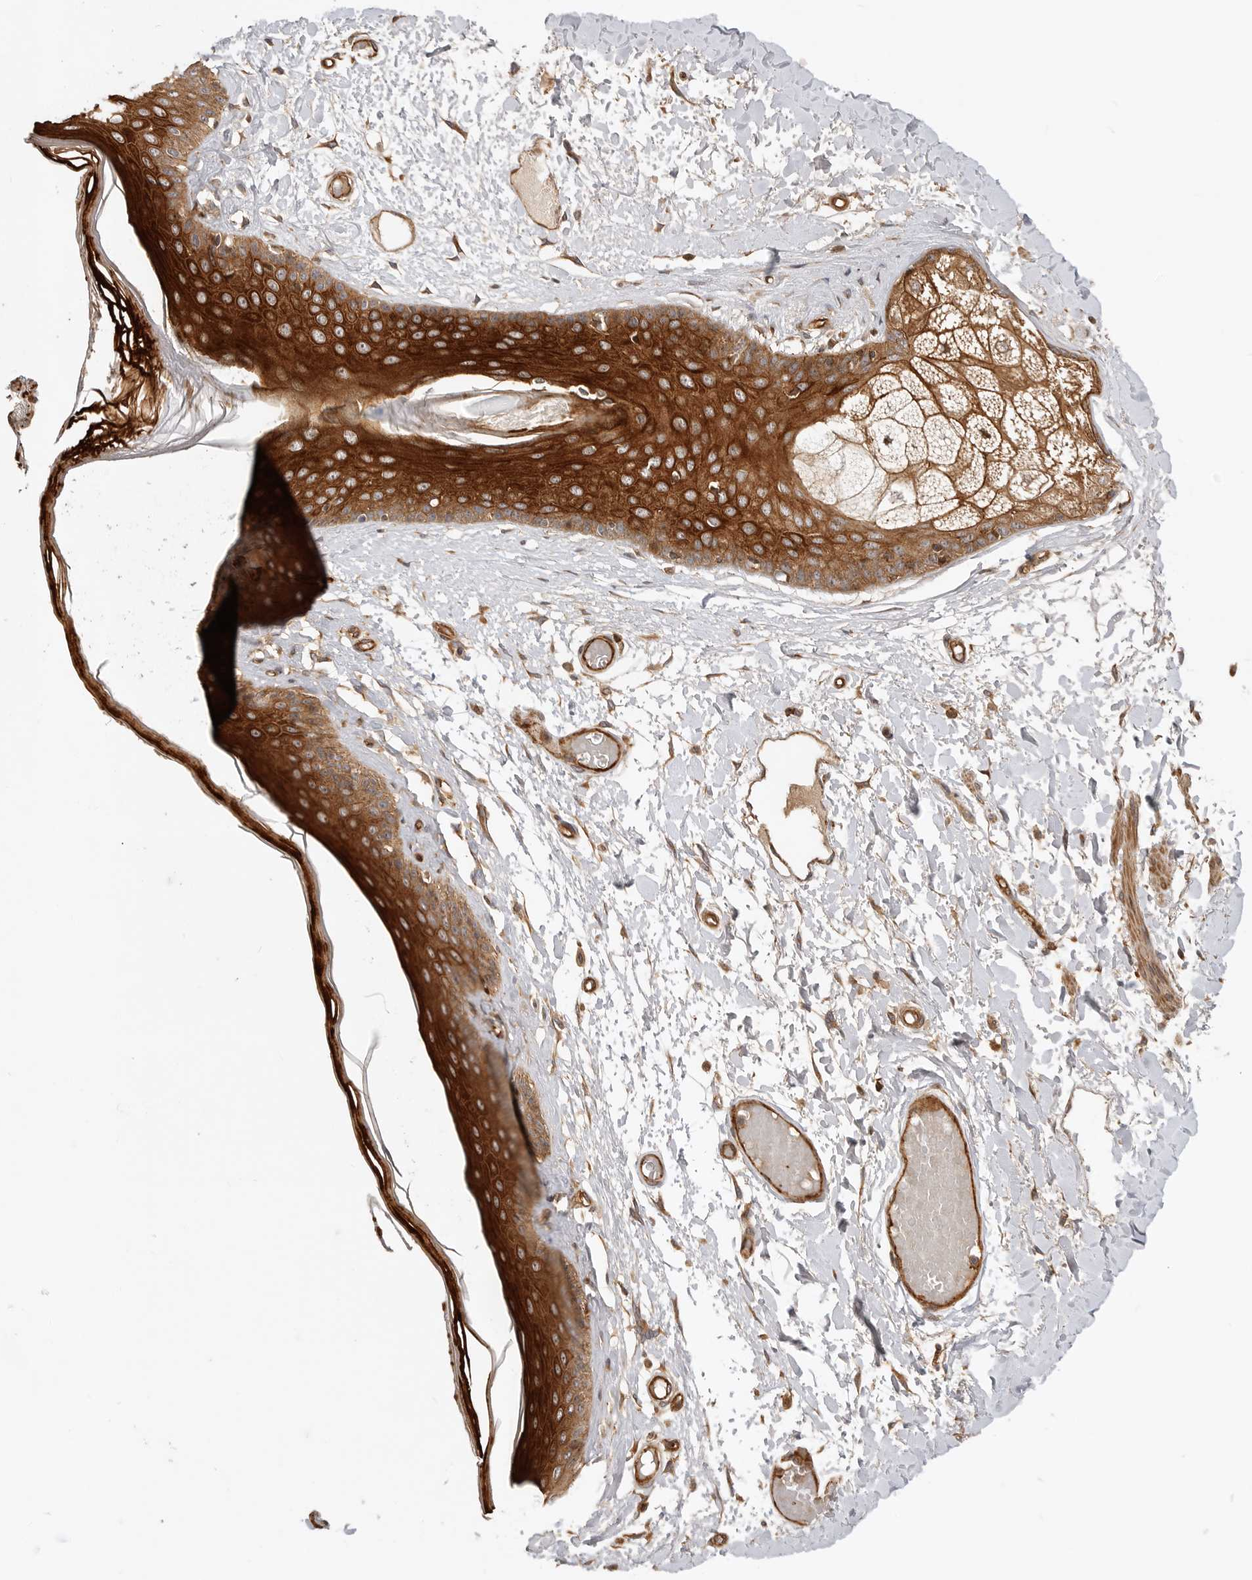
{"staining": {"intensity": "strong", "quantity": ">75%", "location": "cytoplasmic/membranous"}, "tissue": "skin", "cell_type": "Epidermal cells", "image_type": "normal", "snomed": [{"axis": "morphology", "description": "Normal tissue, NOS"}, {"axis": "topography", "description": "Vulva"}], "caption": "Protein analysis of benign skin exhibits strong cytoplasmic/membranous expression in approximately >75% of epidermal cells. Immunohistochemistry (ihc) stains the protein of interest in brown and the nuclei are stained blue.", "gene": "GPATCH2", "patient": {"sex": "female", "age": 73}}